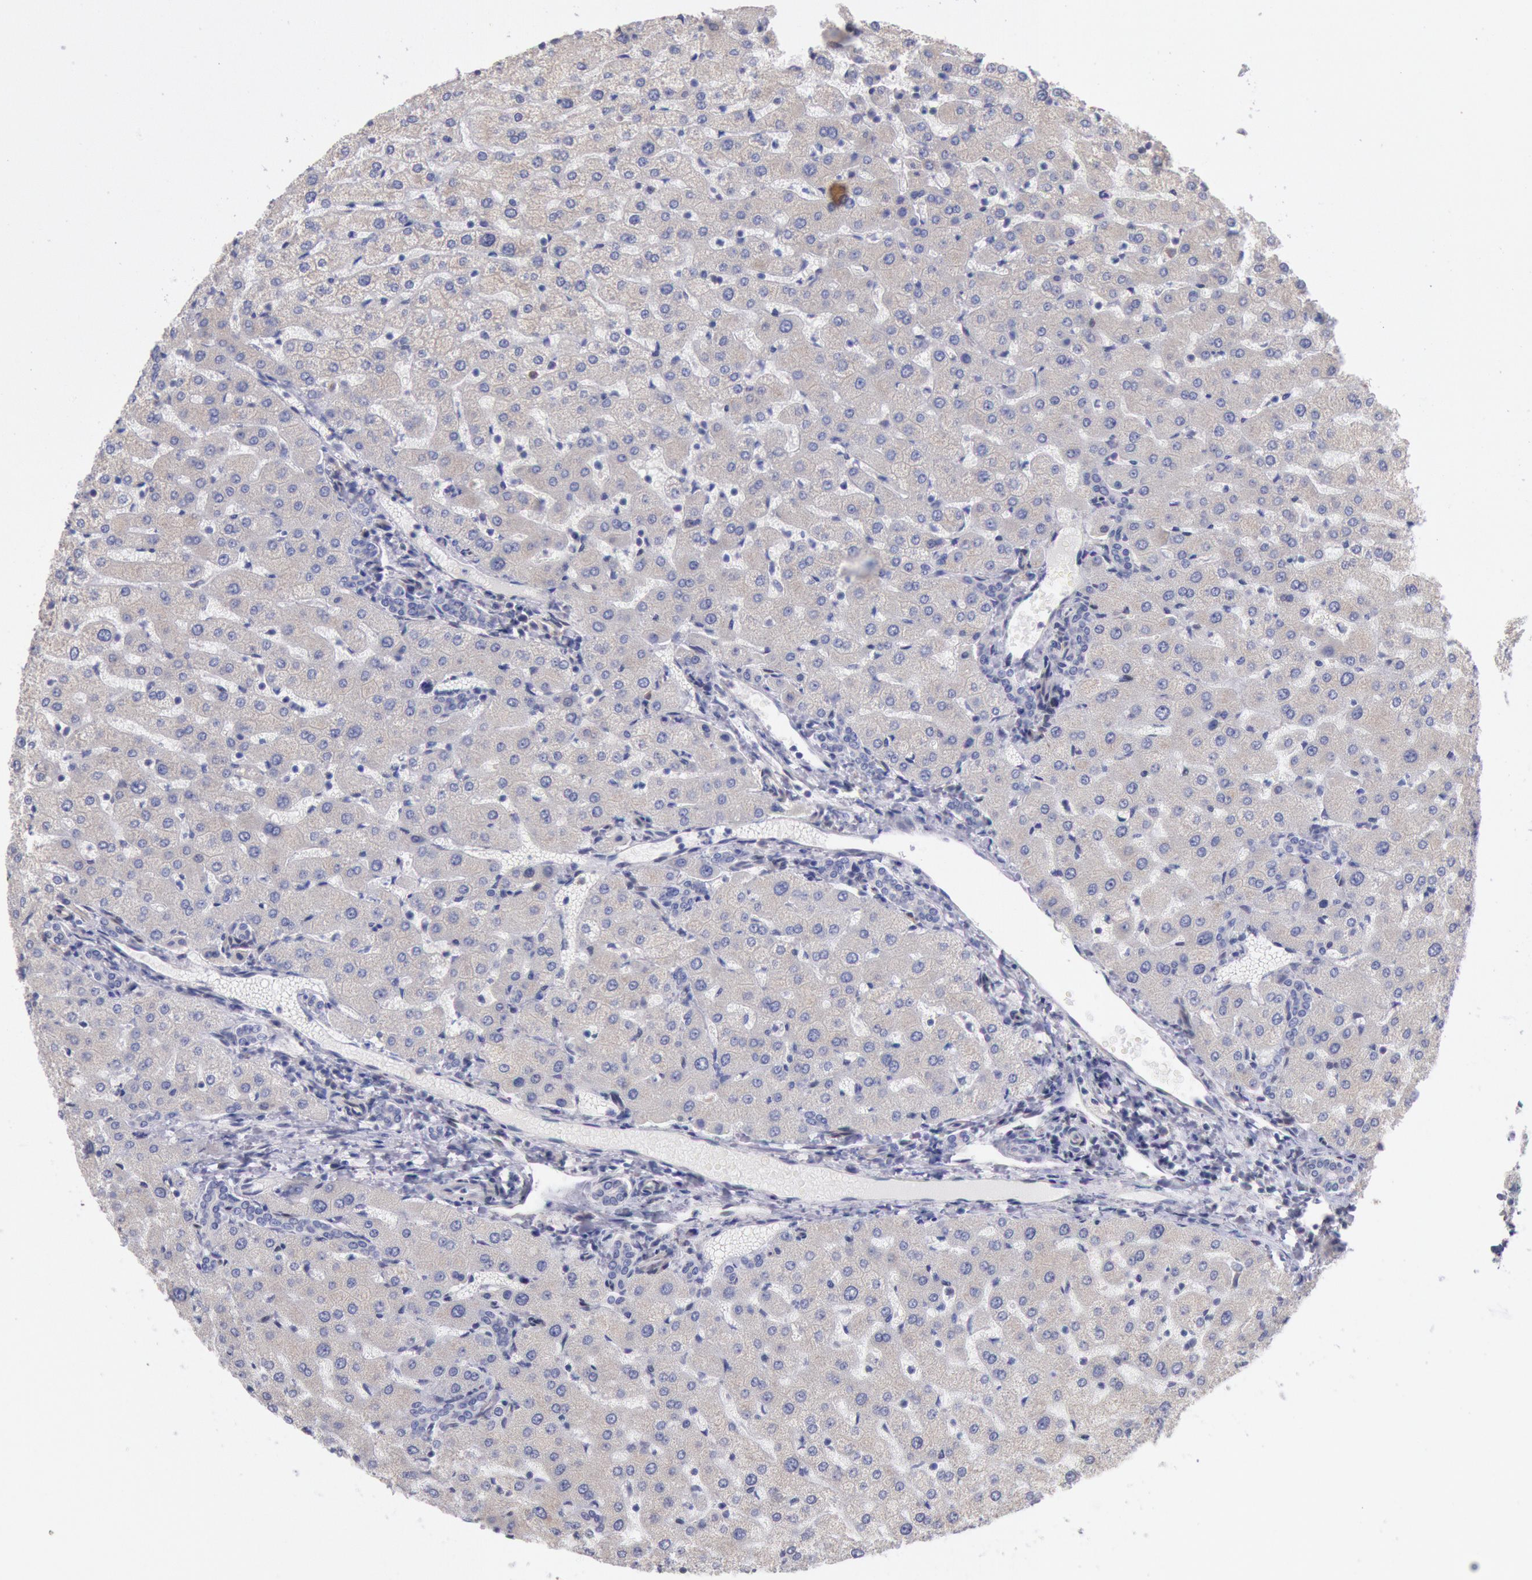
{"staining": {"intensity": "negative", "quantity": "none", "location": "none"}, "tissue": "liver", "cell_type": "Cholangiocytes", "image_type": "normal", "snomed": [{"axis": "morphology", "description": "Normal tissue, NOS"}, {"axis": "morphology", "description": "Fibrosis, NOS"}, {"axis": "topography", "description": "Liver"}], "caption": "Cholangiocytes show no significant protein staining in unremarkable liver. (Brightfield microscopy of DAB immunohistochemistry at high magnification).", "gene": "DRG1", "patient": {"sex": "female", "age": 29}}